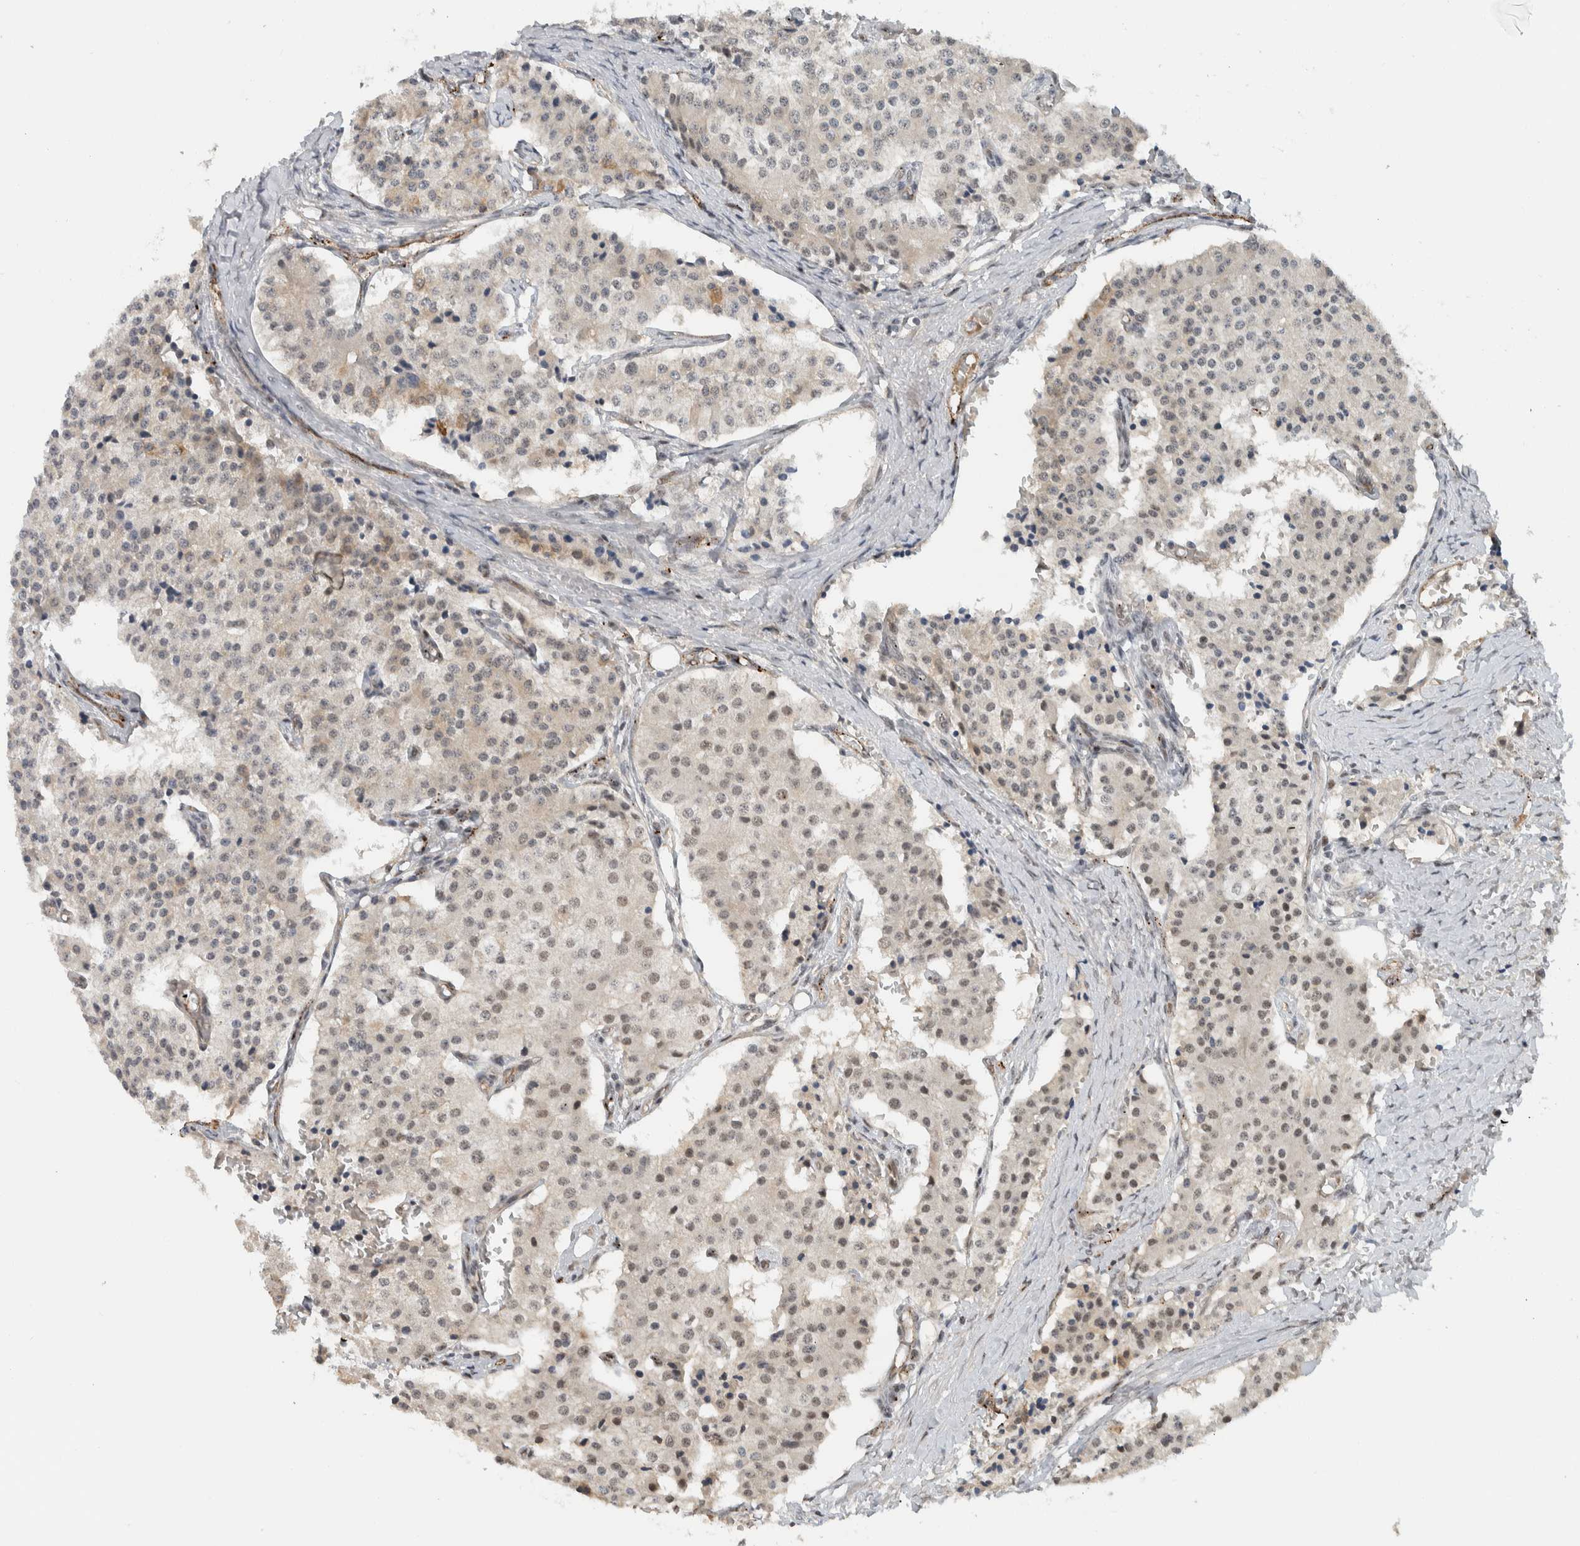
{"staining": {"intensity": "weak", "quantity": ">75%", "location": "cytoplasmic/membranous,nuclear"}, "tissue": "carcinoid", "cell_type": "Tumor cells", "image_type": "cancer", "snomed": [{"axis": "morphology", "description": "Carcinoid, malignant, NOS"}, {"axis": "topography", "description": "Colon"}], "caption": "Protein expression analysis of carcinoid shows weak cytoplasmic/membranous and nuclear expression in about >75% of tumor cells.", "gene": "ZFP91", "patient": {"sex": "female", "age": 52}}